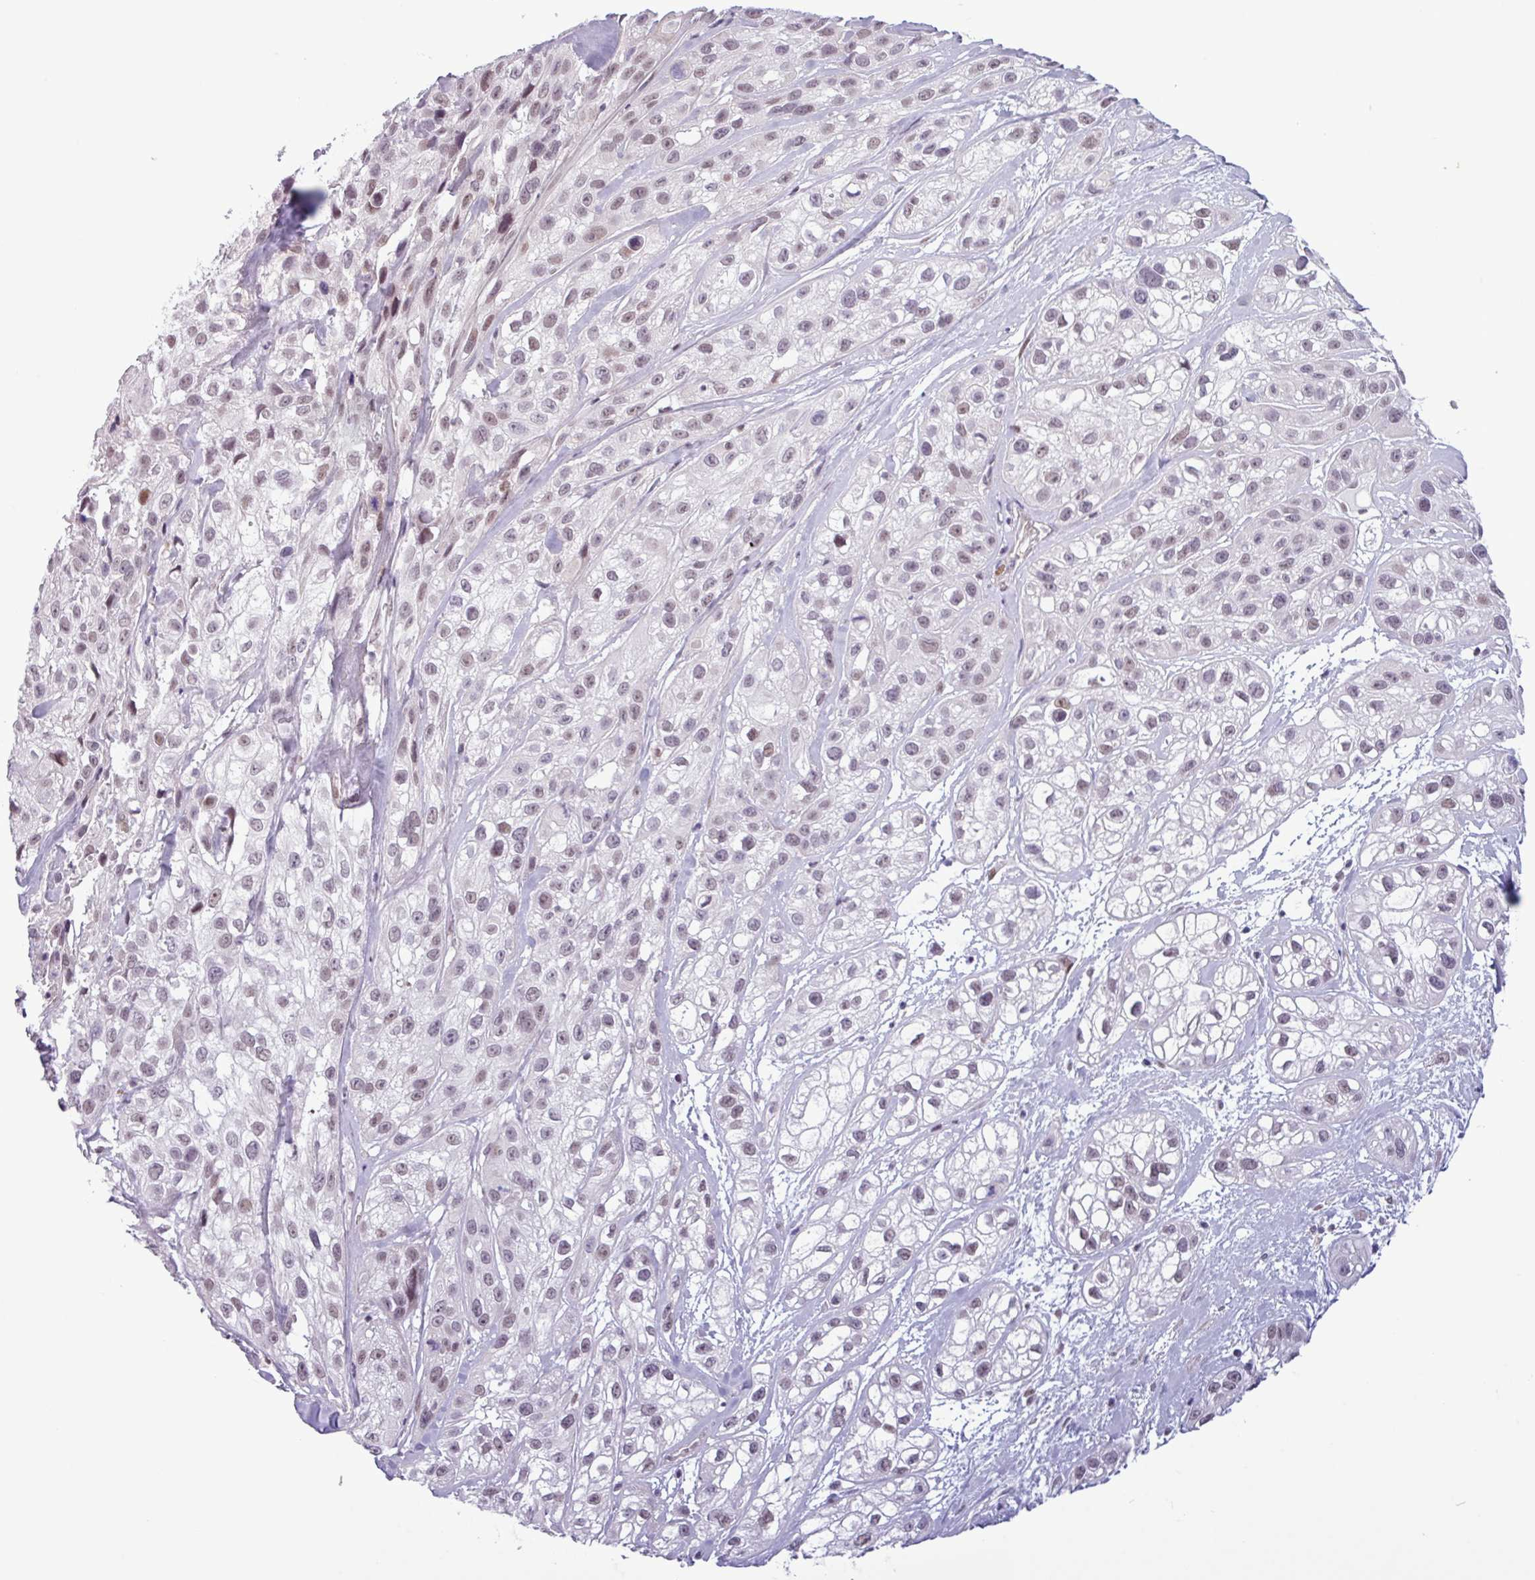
{"staining": {"intensity": "weak", "quantity": ">75%", "location": "nuclear"}, "tissue": "skin cancer", "cell_type": "Tumor cells", "image_type": "cancer", "snomed": [{"axis": "morphology", "description": "Squamous cell carcinoma, NOS"}, {"axis": "topography", "description": "Skin"}], "caption": "Skin squamous cell carcinoma was stained to show a protein in brown. There is low levels of weak nuclear expression in approximately >75% of tumor cells.", "gene": "NOTCH2", "patient": {"sex": "male", "age": 82}}